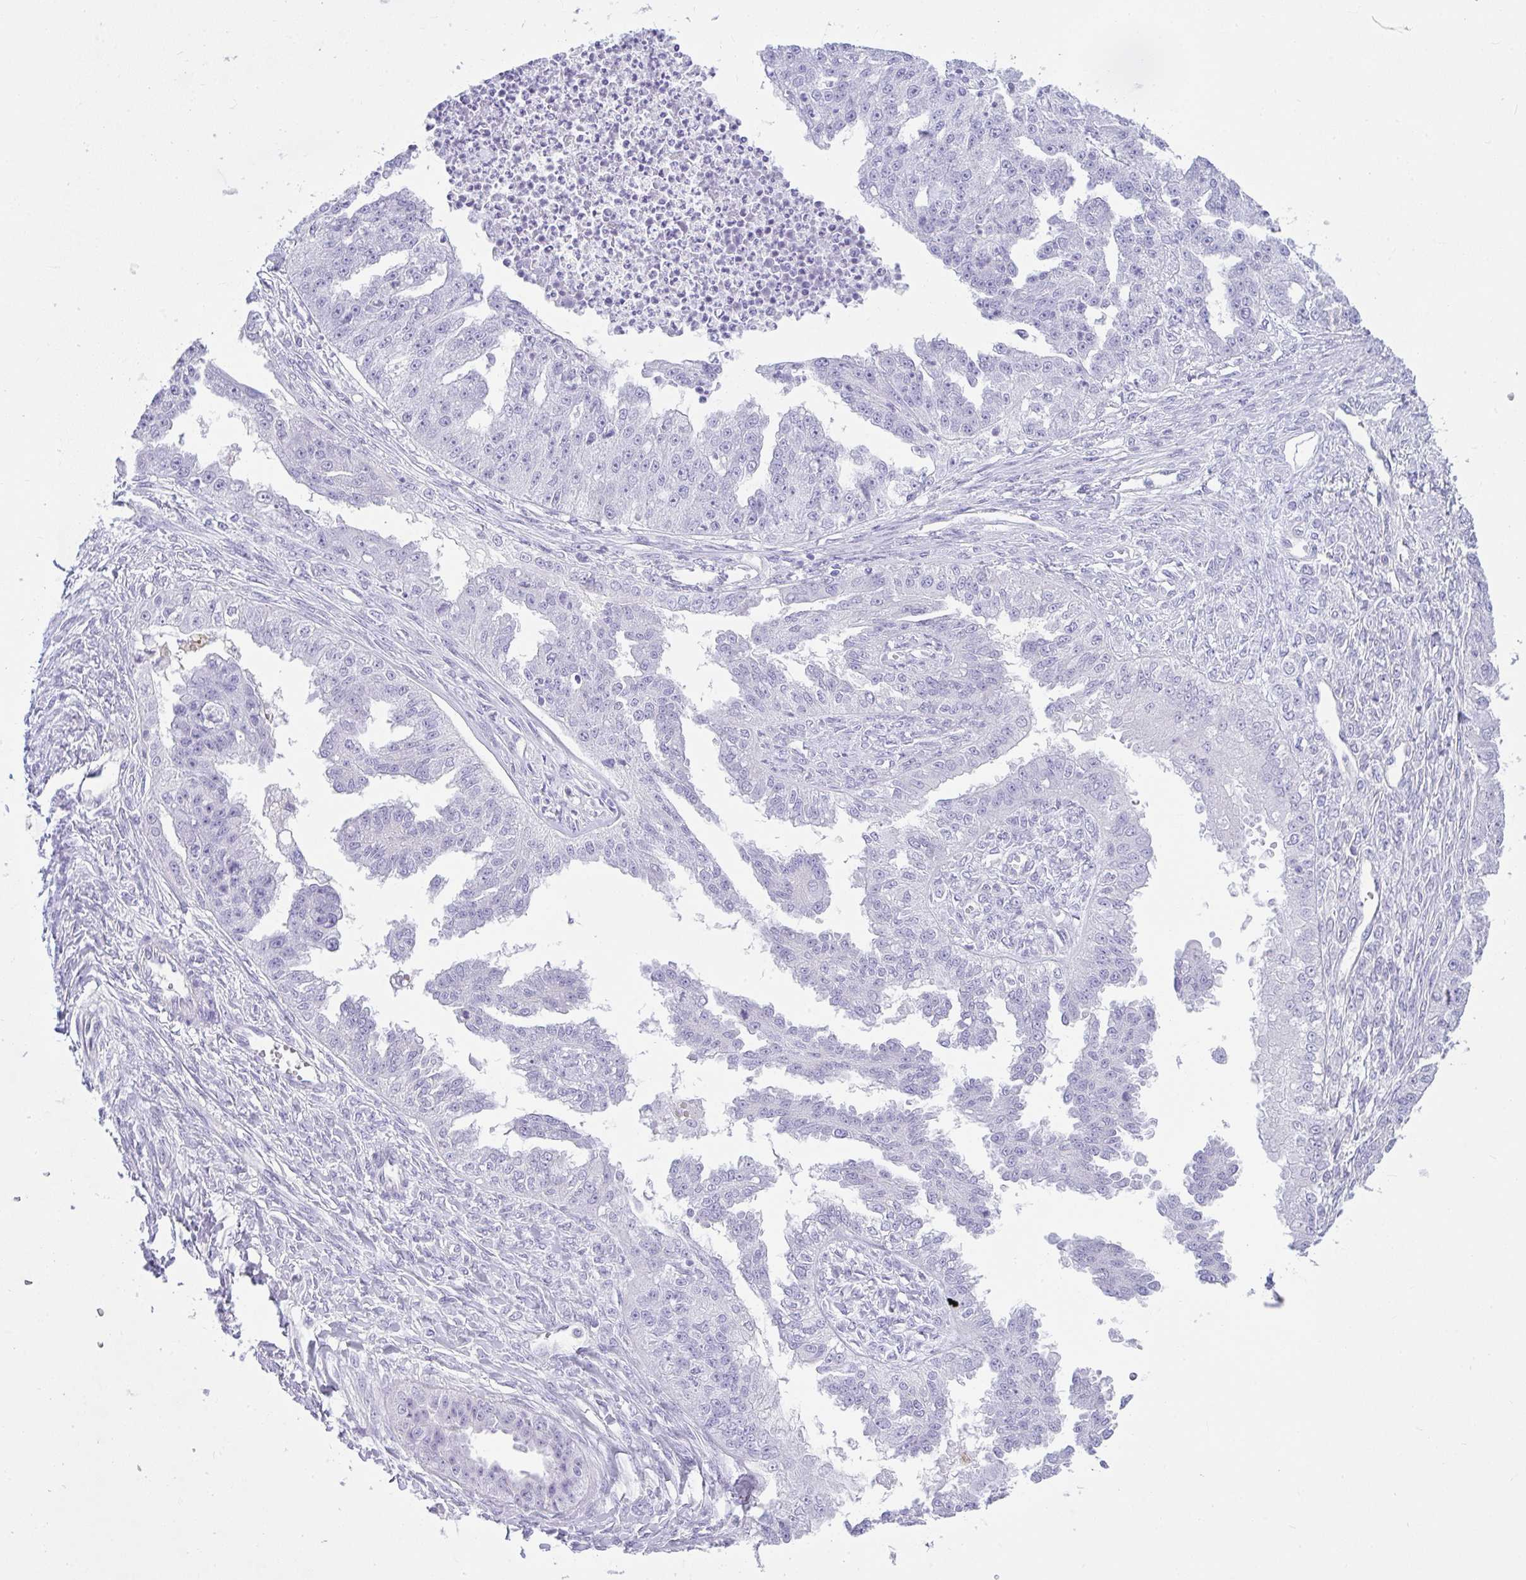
{"staining": {"intensity": "negative", "quantity": "none", "location": "none"}, "tissue": "ovarian cancer", "cell_type": "Tumor cells", "image_type": "cancer", "snomed": [{"axis": "morphology", "description": "Cystadenocarcinoma, serous, NOS"}, {"axis": "topography", "description": "Ovary"}], "caption": "DAB (3,3'-diaminobenzidine) immunohistochemical staining of human ovarian serous cystadenocarcinoma exhibits no significant staining in tumor cells.", "gene": "RASL10A", "patient": {"sex": "female", "age": 58}}